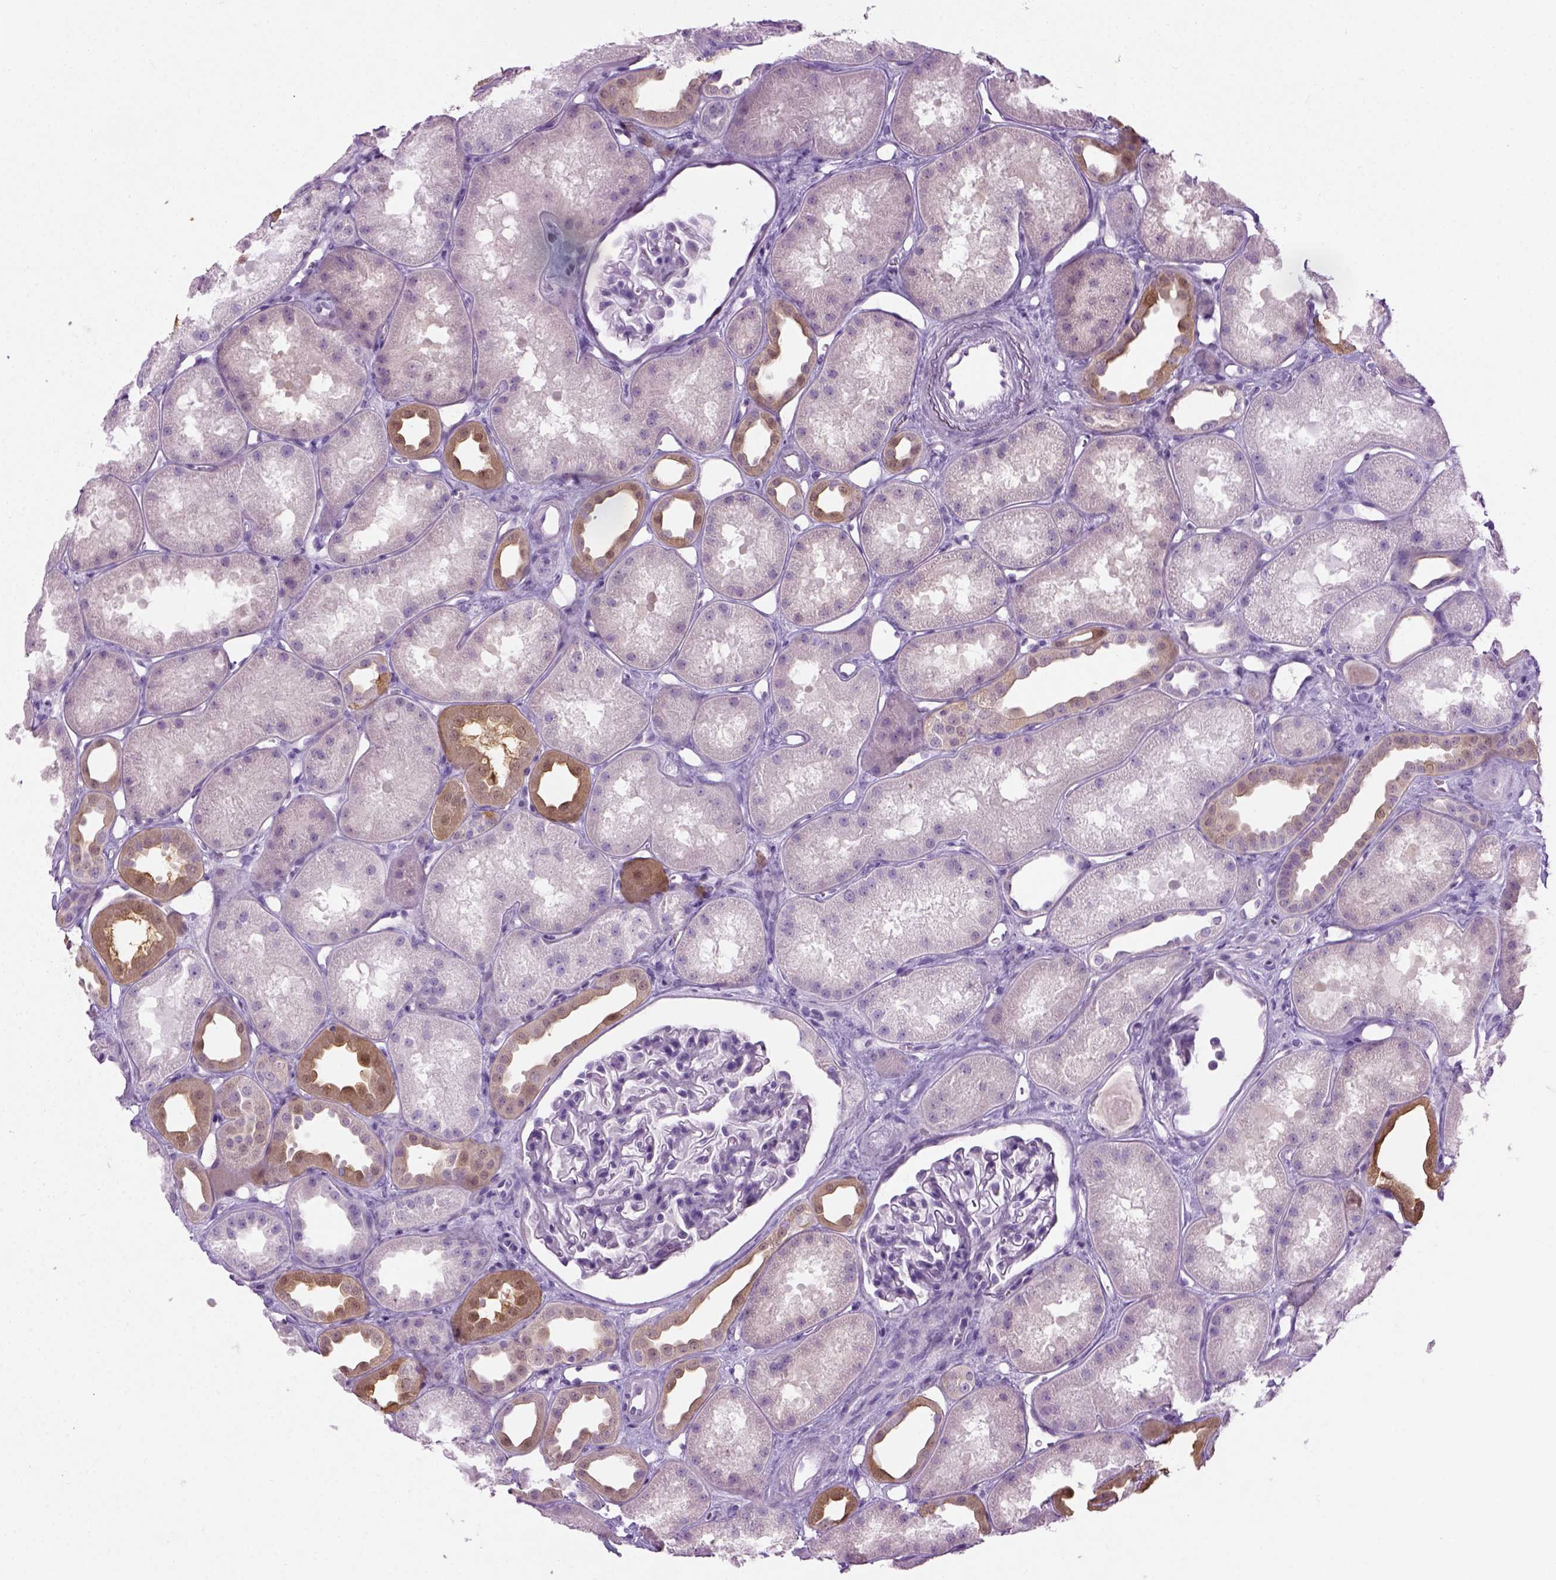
{"staining": {"intensity": "negative", "quantity": "none", "location": "none"}, "tissue": "kidney", "cell_type": "Cells in glomeruli", "image_type": "normal", "snomed": [{"axis": "morphology", "description": "Normal tissue, NOS"}, {"axis": "topography", "description": "Kidney"}], "caption": "Immunohistochemical staining of normal human kidney shows no significant staining in cells in glomeruli. (DAB (3,3'-diaminobenzidine) IHC with hematoxylin counter stain).", "gene": "CIBAR2", "patient": {"sex": "male", "age": 61}}